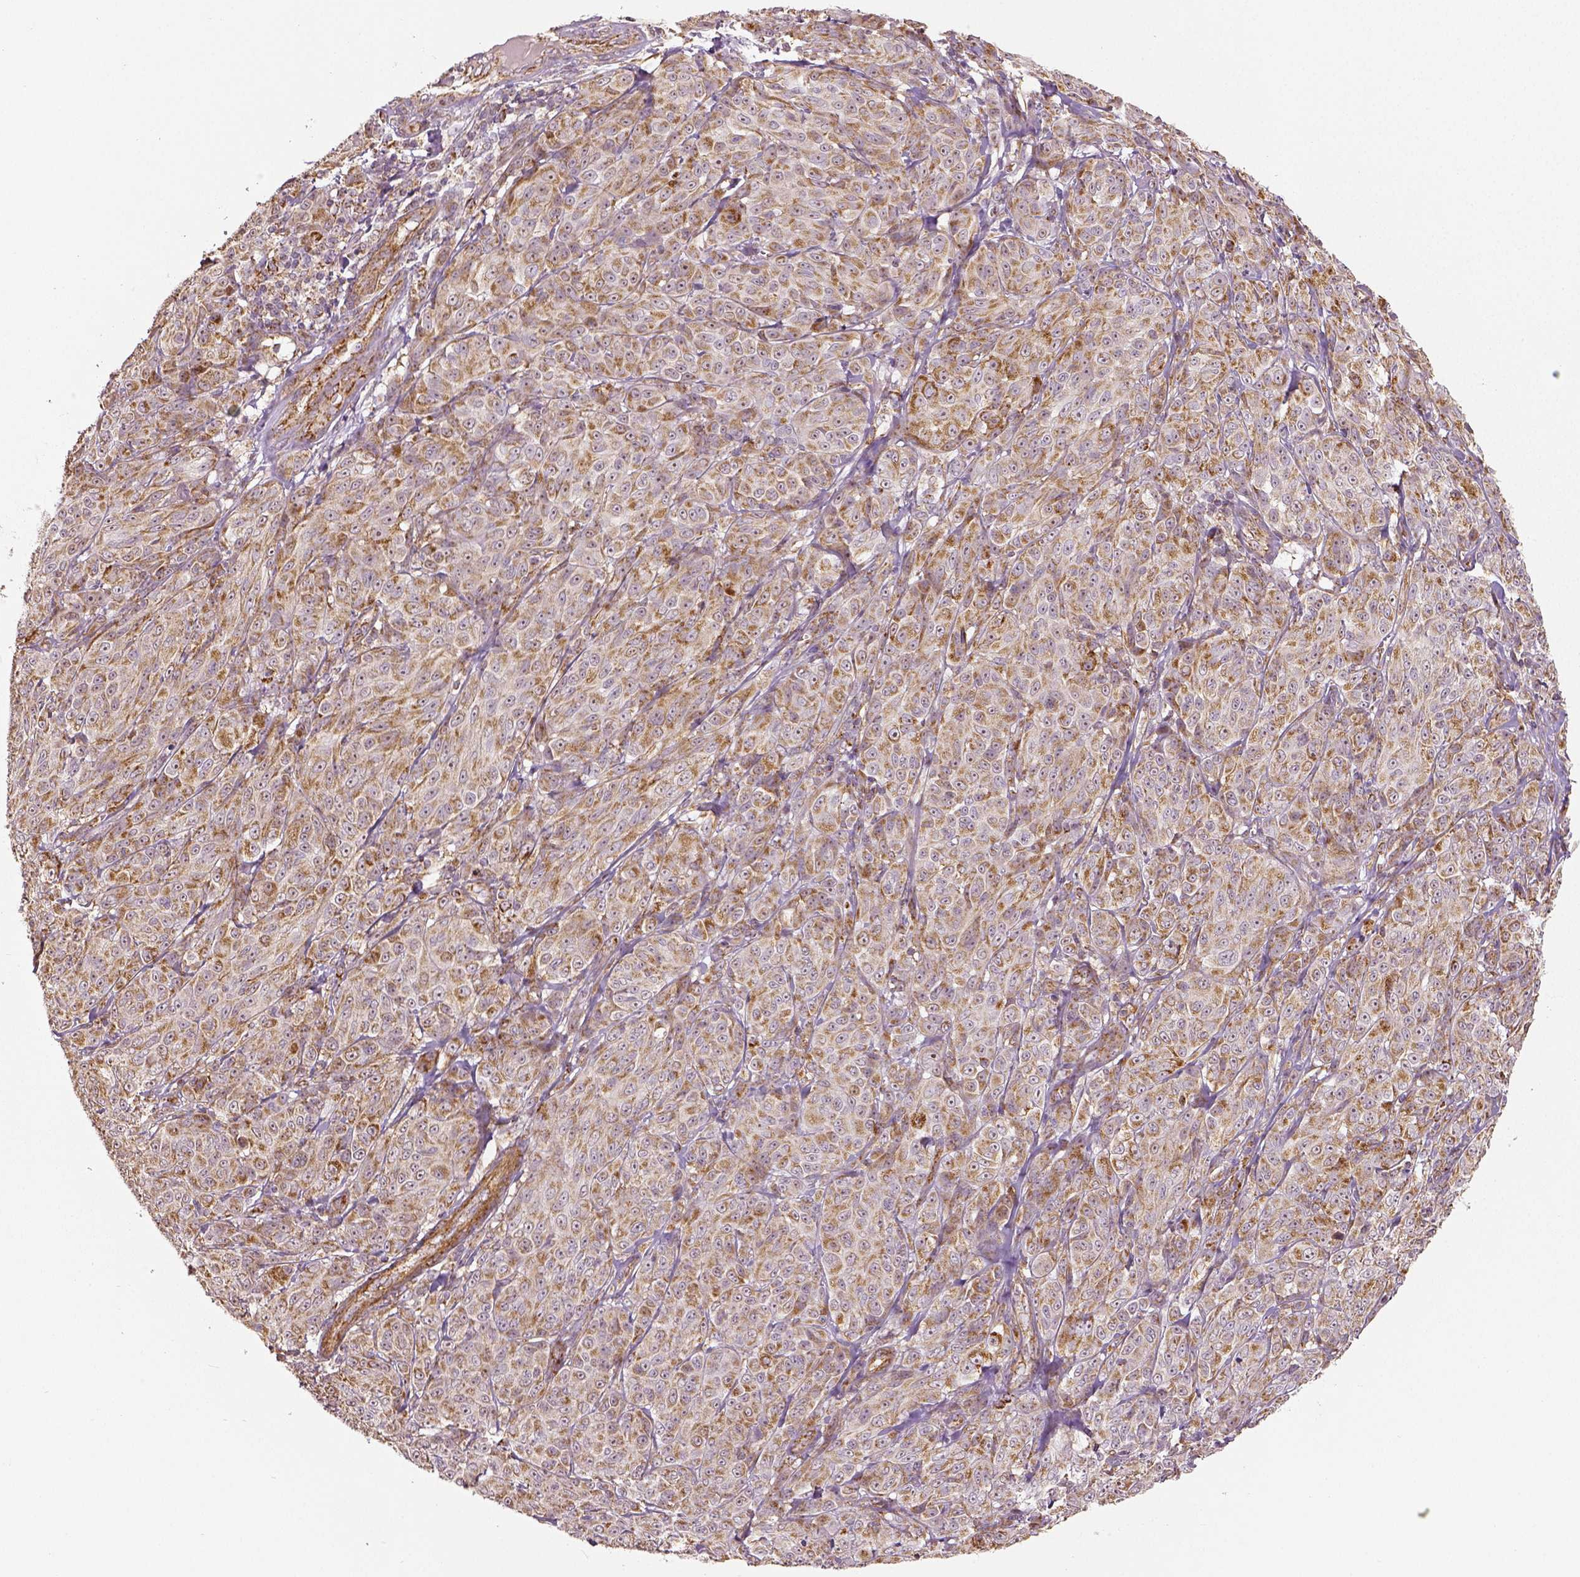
{"staining": {"intensity": "moderate", "quantity": ">75%", "location": "cytoplasmic/membranous"}, "tissue": "melanoma", "cell_type": "Tumor cells", "image_type": "cancer", "snomed": [{"axis": "morphology", "description": "Malignant melanoma, NOS"}, {"axis": "topography", "description": "Skin"}], "caption": "A high-resolution histopathology image shows immunohistochemistry staining of melanoma, which exhibits moderate cytoplasmic/membranous expression in about >75% of tumor cells.", "gene": "PGAM5", "patient": {"sex": "male", "age": 89}}